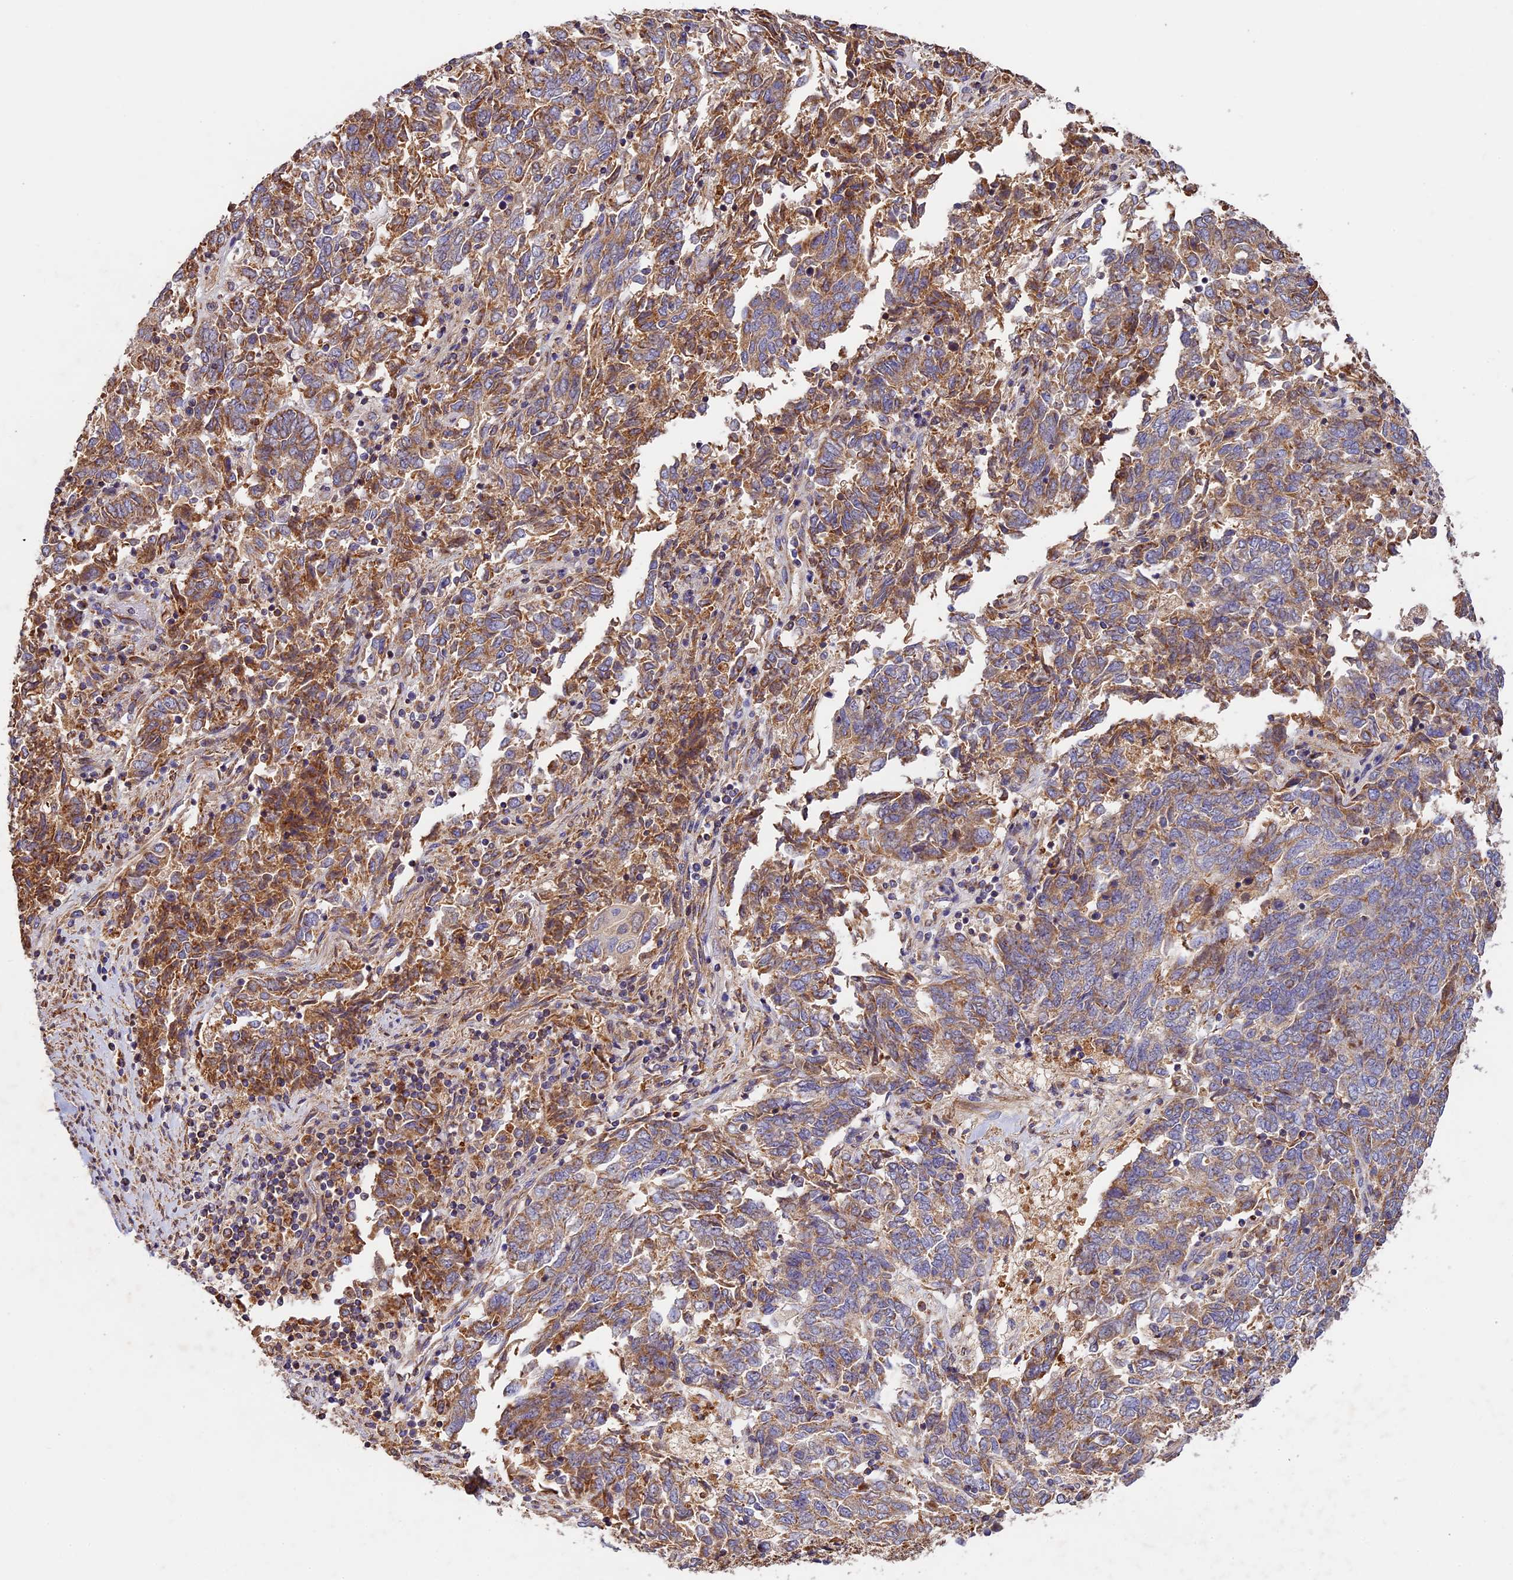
{"staining": {"intensity": "moderate", "quantity": ">75%", "location": "cytoplasmic/membranous"}, "tissue": "endometrial cancer", "cell_type": "Tumor cells", "image_type": "cancer", "snomed": [{"axis": "morphology", "description": "Adenocarcinoma, NOS"}, {"axis": "topography", "description": "Endometrium"}], "caption": "Immunohistochemistry (IHC) photomicrograph of human endometrial cancer stained for a protein (brown), which demonstrates medium levels of moderate cytoplasmic/membranous staining in approximately >75% of tumor cells.", "gene": "OCEL1", "patient": {"sex": "female", "age": 80}}